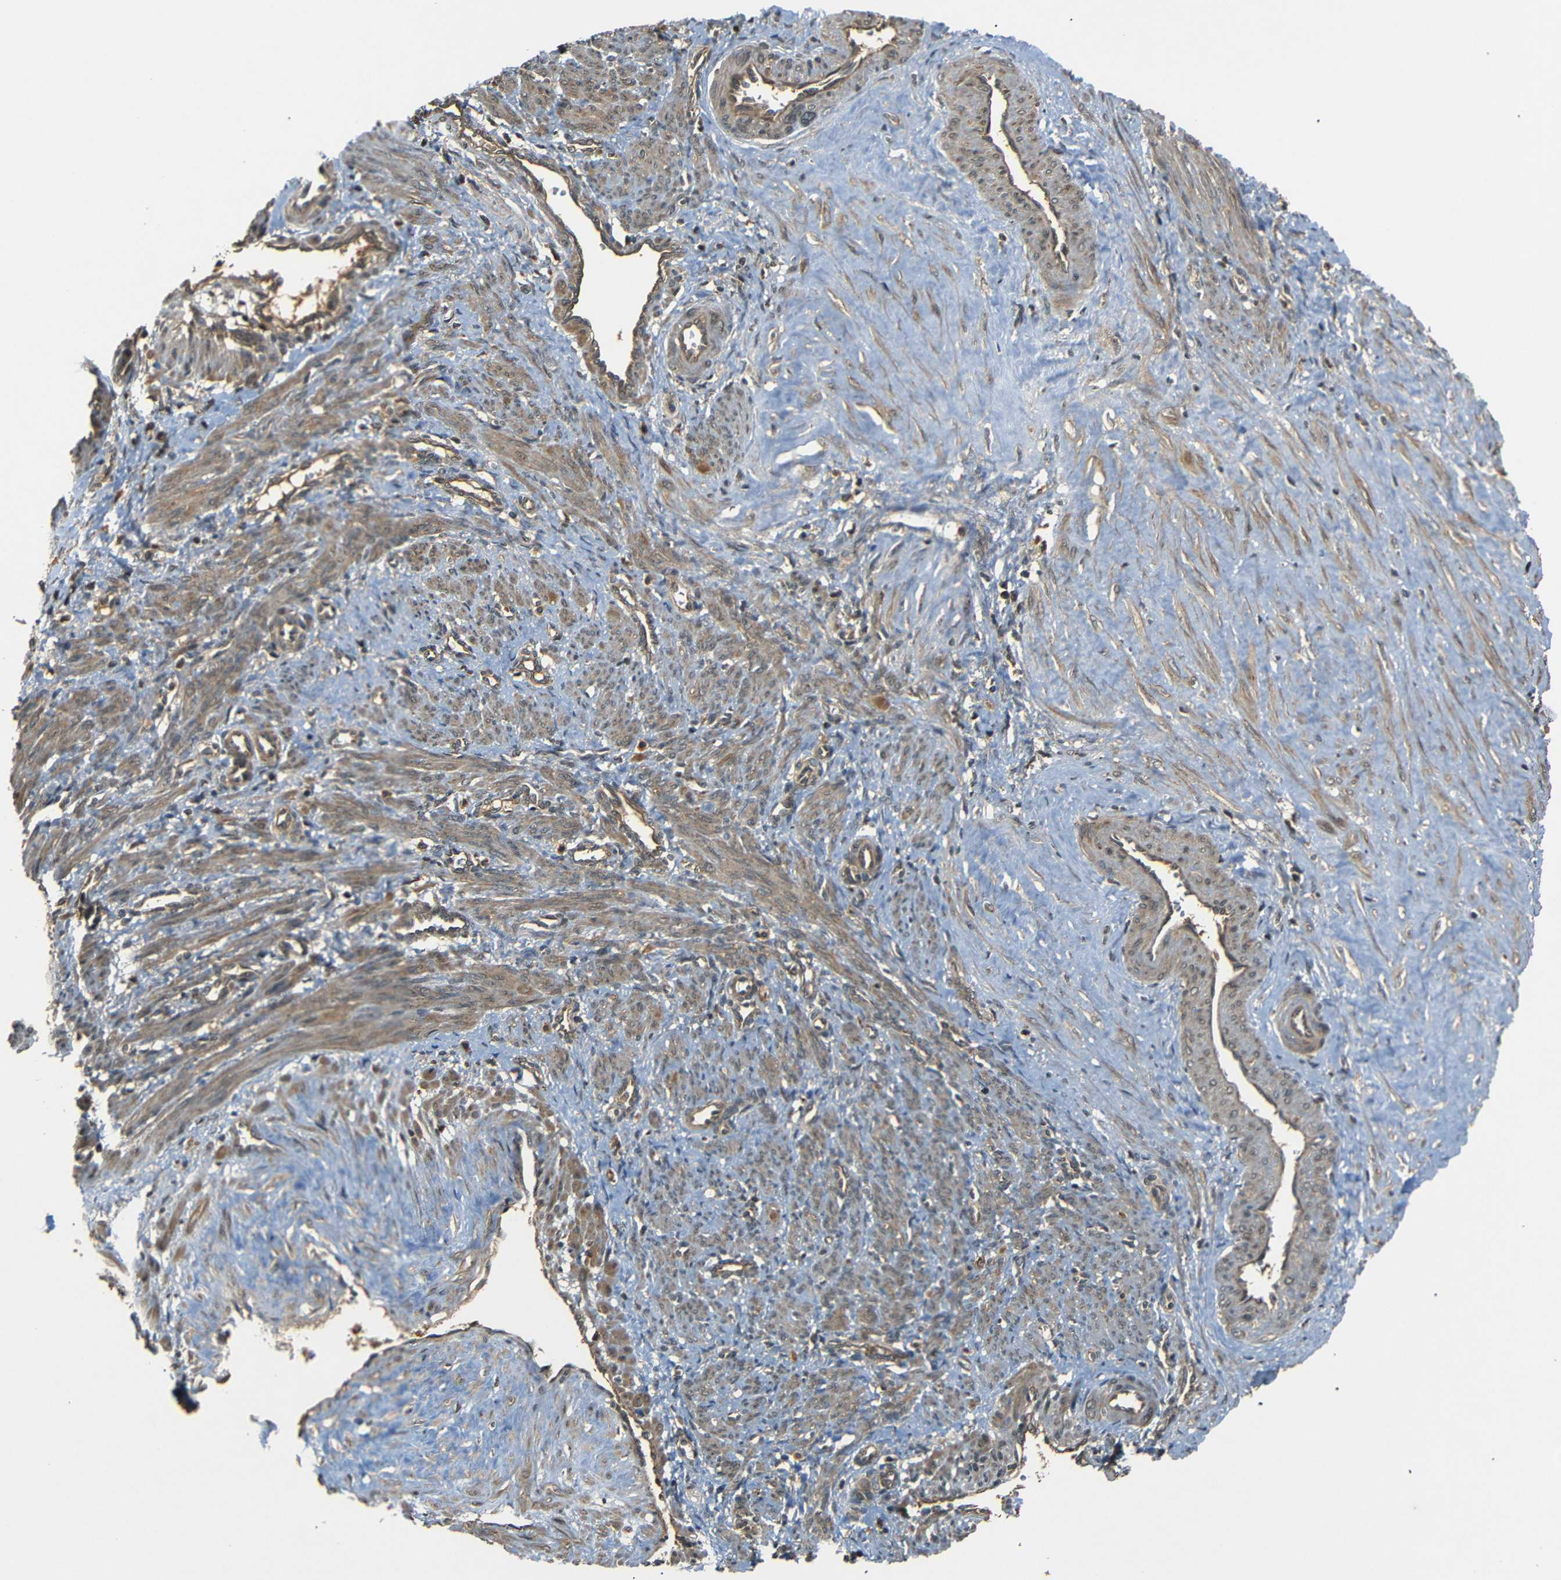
{"staining": {"intensity": "moderate", "quantity": ">75%", "location": "cytoplasmic/membranous"}, "tissue": "smooth muscle", "cell_type": "Smooth muscle cells", "image_type": "normal", "snomed": [{"axis": "morphology", "description": "Normal tissue, NOS"}, {"axis": "topography", "description": "Endometrium"}], "caption": "Smooth muscle stained with a brown dye displays moderate cytoplasmic/membranous positive expression in approximately >75% of smooth muscle cells.", "gene": "TANK", "patient": {"sex": "female", "age": 33}}